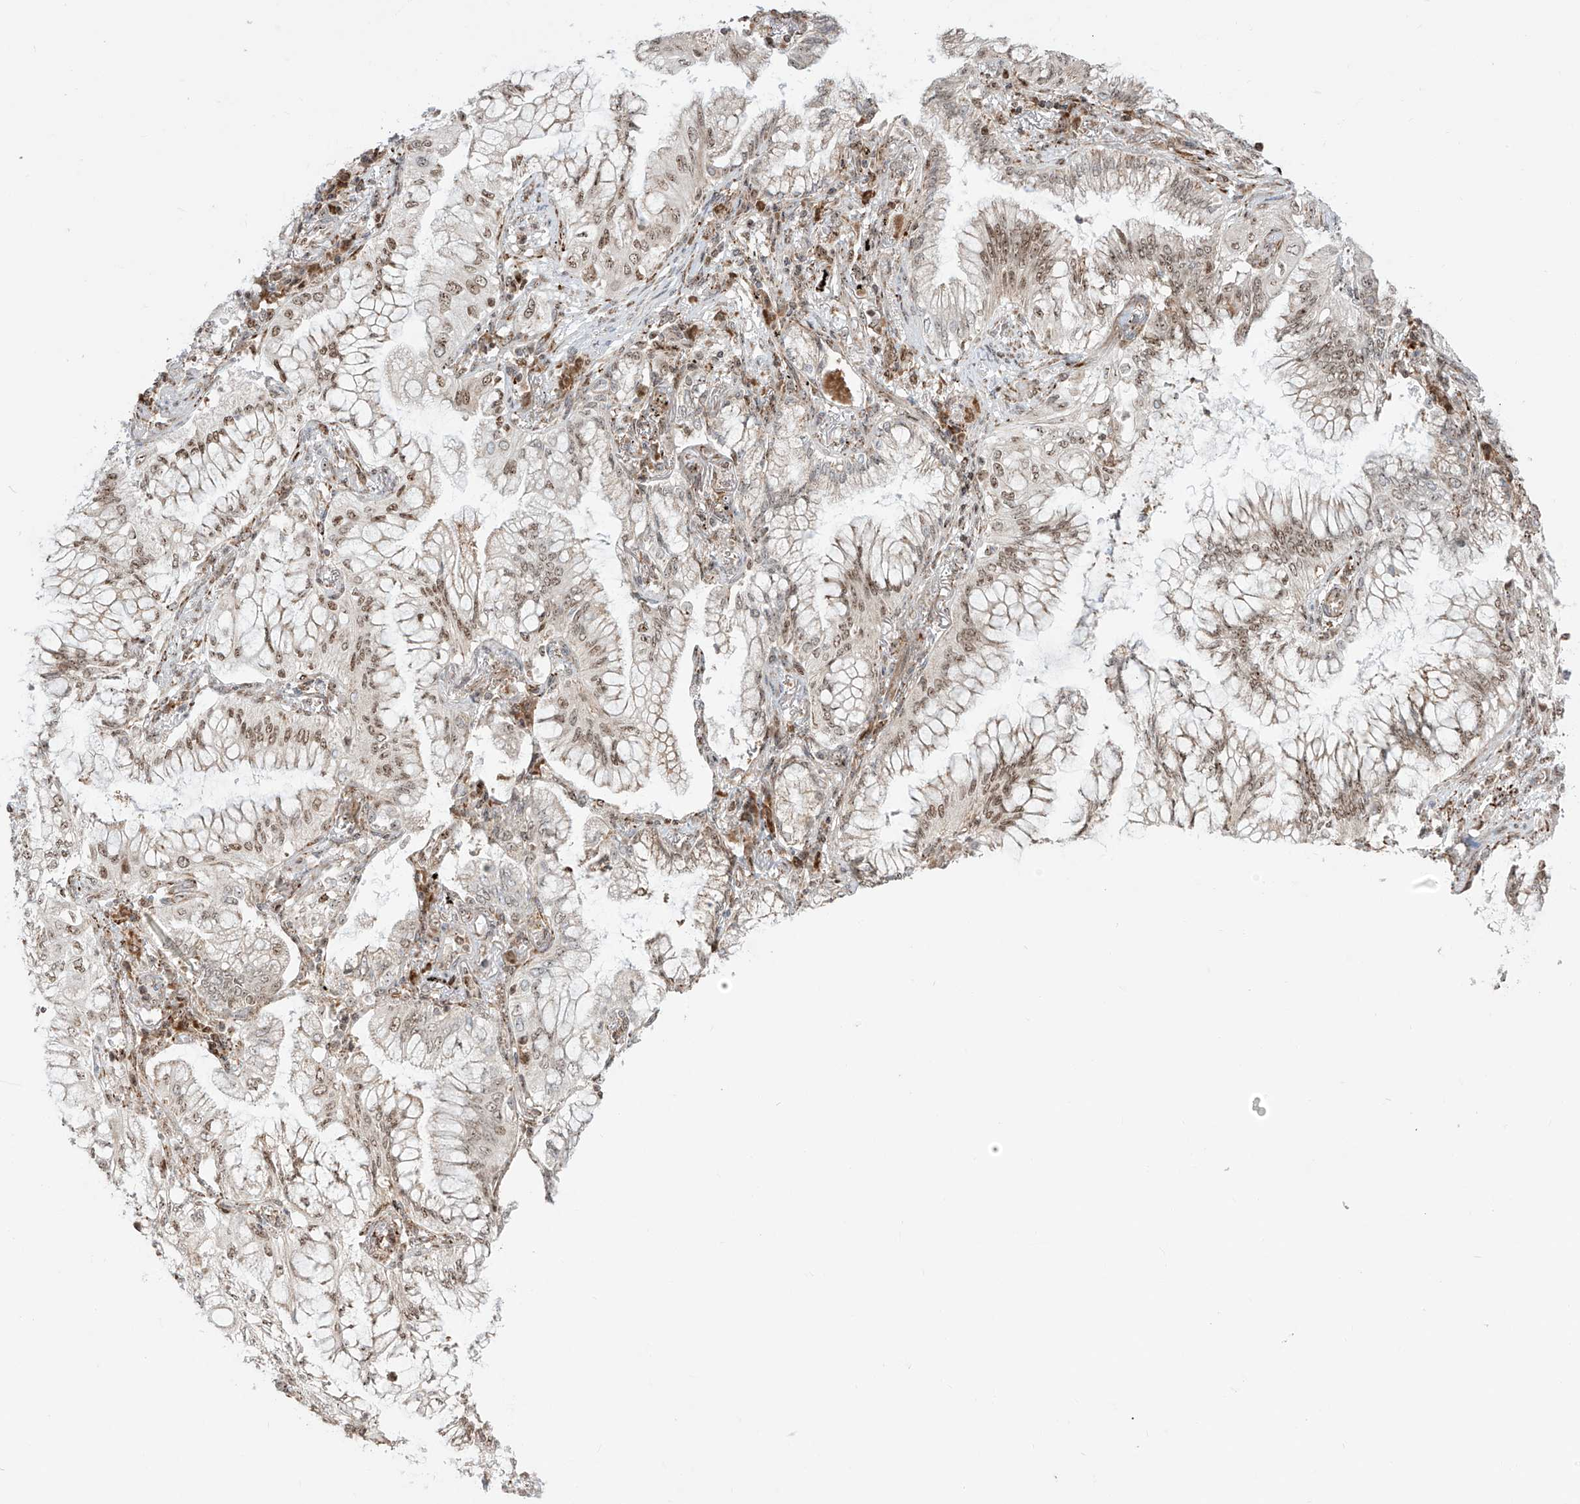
{"staining": {"intensity": "moderate", "quantity": ">75%", "location": "nuclear"}, "tissue": "lung cancer", "cell_type": "Tumor cells", "image_type": "cancer", "snomed": [{"axis": "morphology", "description": "Adenocarcinoma, NOS"}, {"axis": "topography", "description": "Lung"}], "caption": "There is medium levels of moderate nuclear staining in tumor cells of adenocarcinoma (lung), as demonstrated by immunohistochemical staining (brown color).", "gene": "ZBTB8A", "patient": {"sex": "female", "age": 70}}